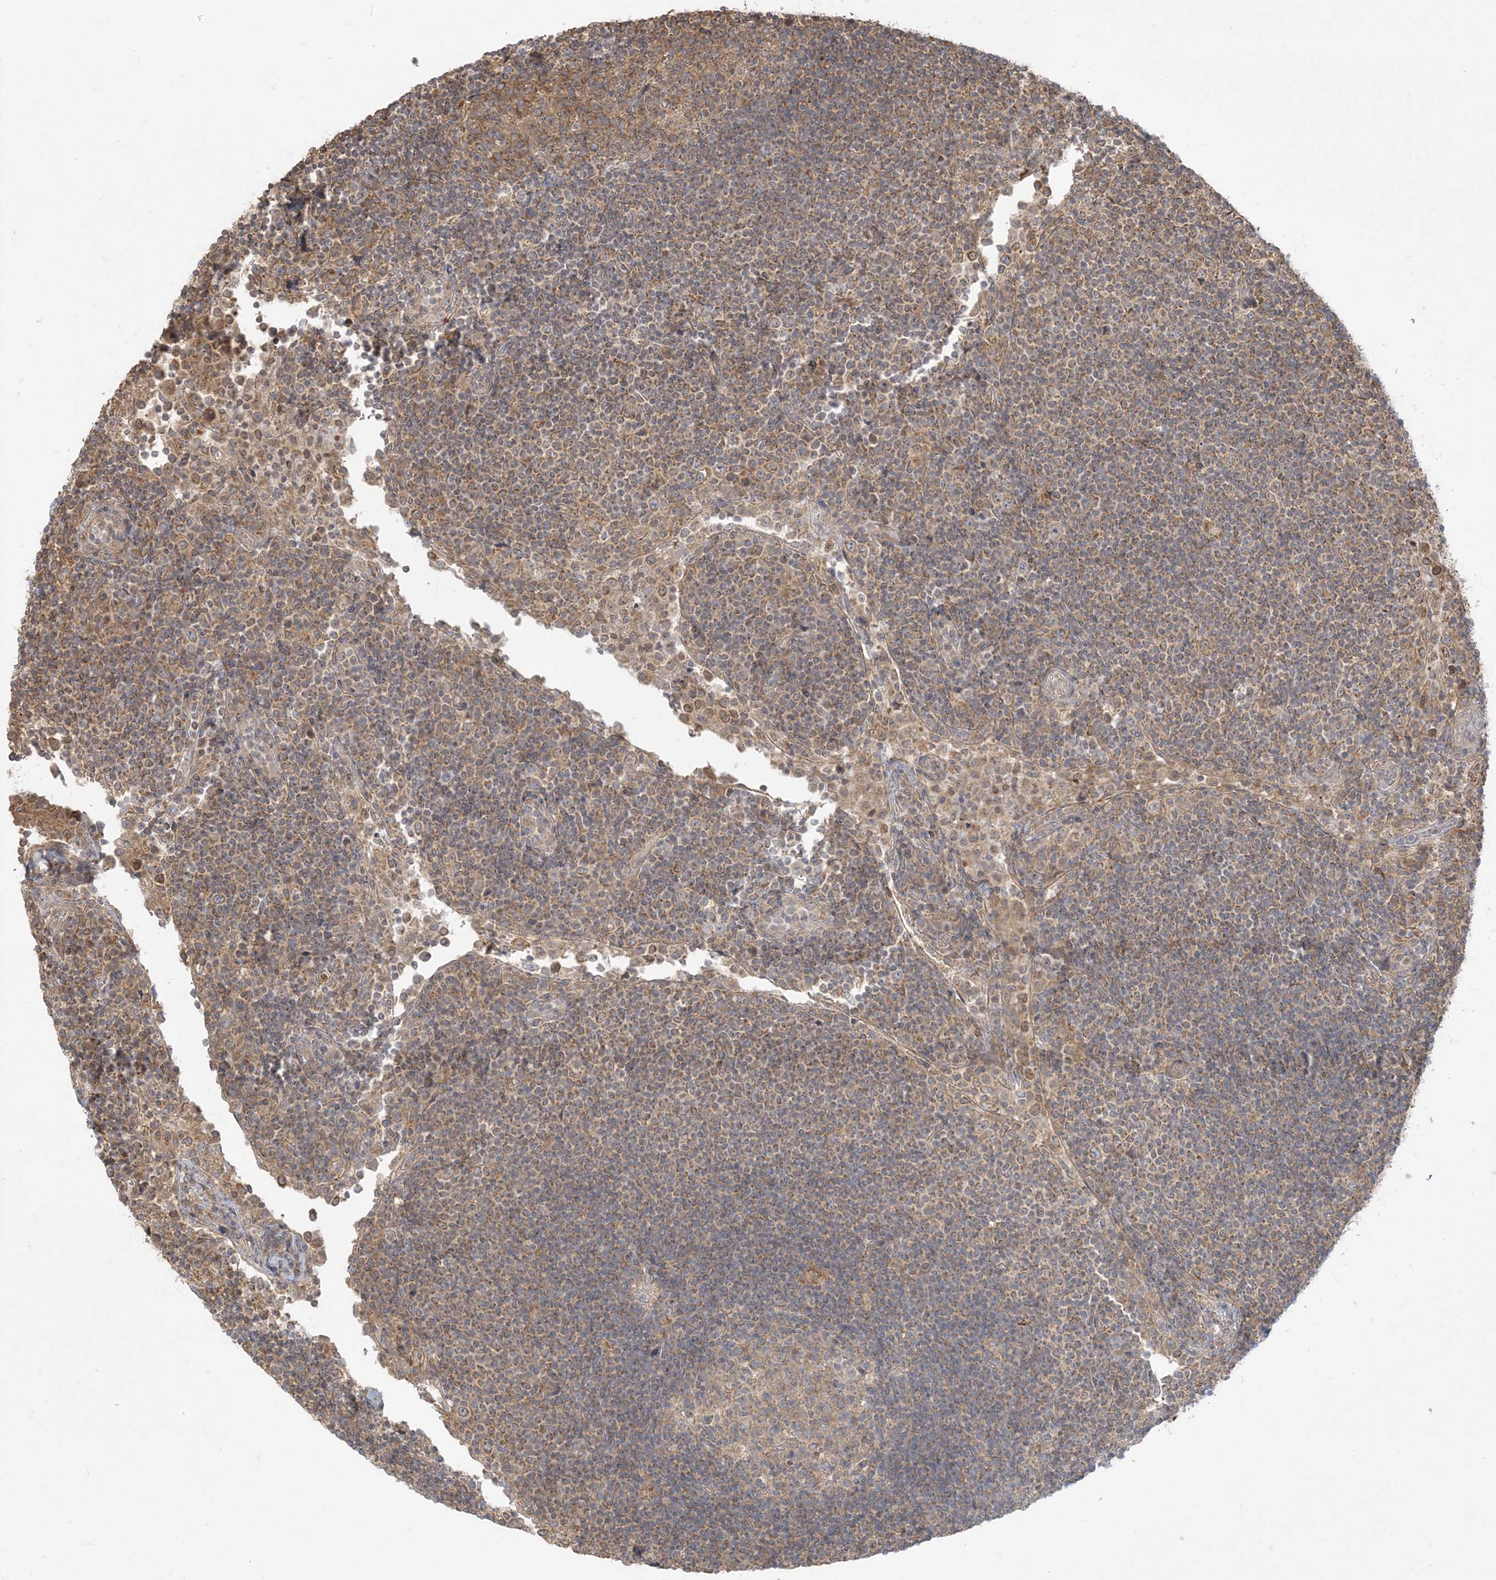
{"staining": {"intensity": "moderate", "quantity": ">75%", "location": "cytoplasmic/membranous"}, "tissue": "lymph node", "cell_type": "Germinal center cells", "image_type": "normal", "snomed": [{"axis": "morphology", "description": "Normal tissue, NOS"}, {"axis": "topography", "description": "Lymph node"}], "caption": "Immunohistochemical staining of normal human lymph node exhibits >75% levels of moderate cytoplasmic/membranous protein staining in approximately >75% of germinal center cells. (brown staining indicates protein expression, while blue staining denotes nuclei).", "gene": "ZC3H6", "patient": {"sex": "female", "age": 53}}